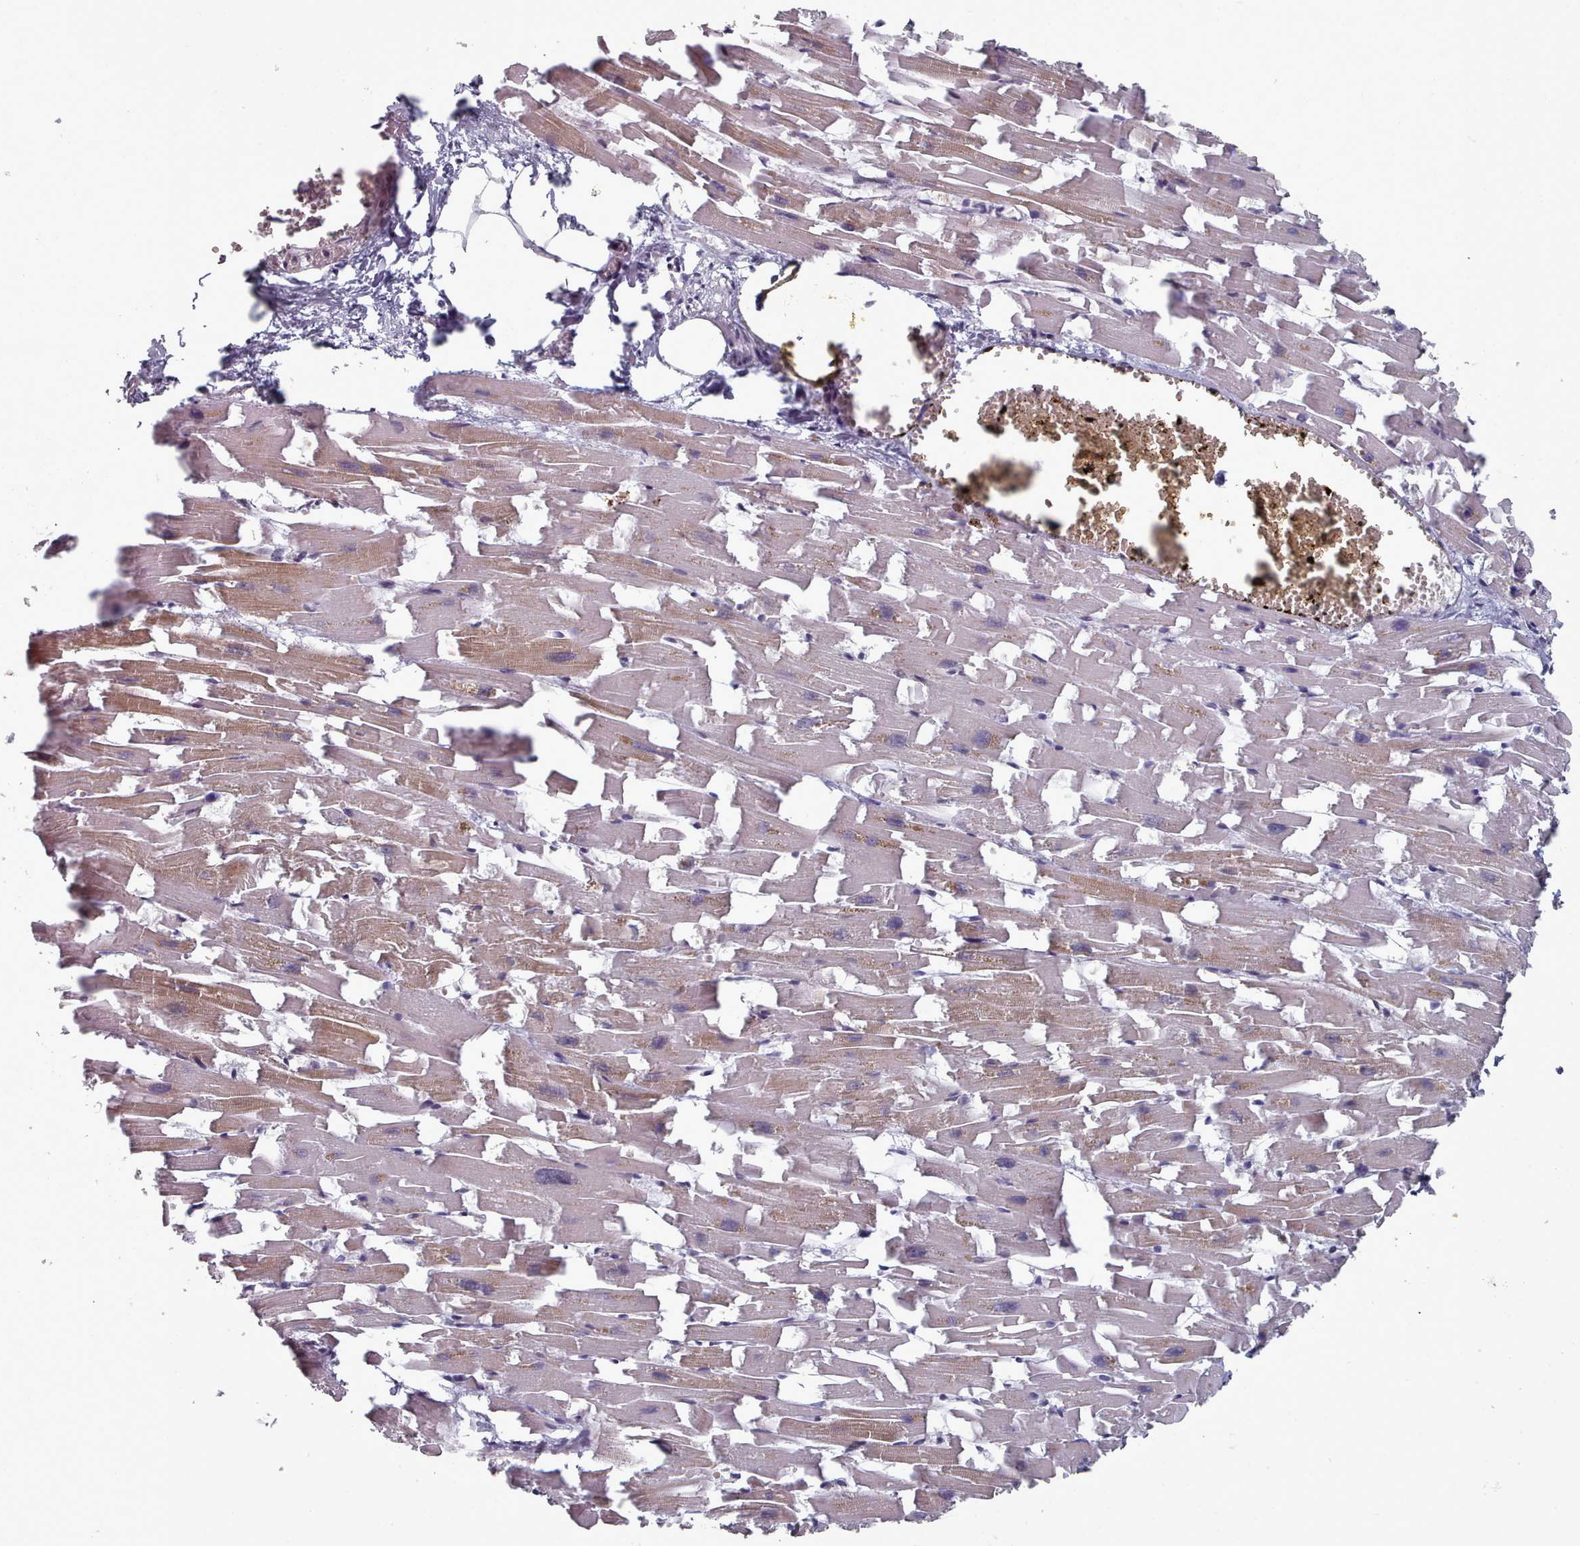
{"staining": {"intensity": "weak", "quantity": "25%-75%", "location": "cytoplasmic/membranous"}, "tissue": "heart muscle", "cell_type": "Cardiomyocytes", "image_type": "normal", "snomed": [{"axis": "morphology", "description": "Normal tissue, NOS"}, {"axis": "topography", "description": "Heart"}], "caption": "Benign heart muscle was stained to show a protein in brown. There is low levels of weak cytoplasmic/membranous expression in about 25%-75% of cardiomyocytes. (DAB = brown stain, brightfield microscopy at high magnification).", "gene": "HYAL3", "patient": {"sex": "female", "age": 64}}